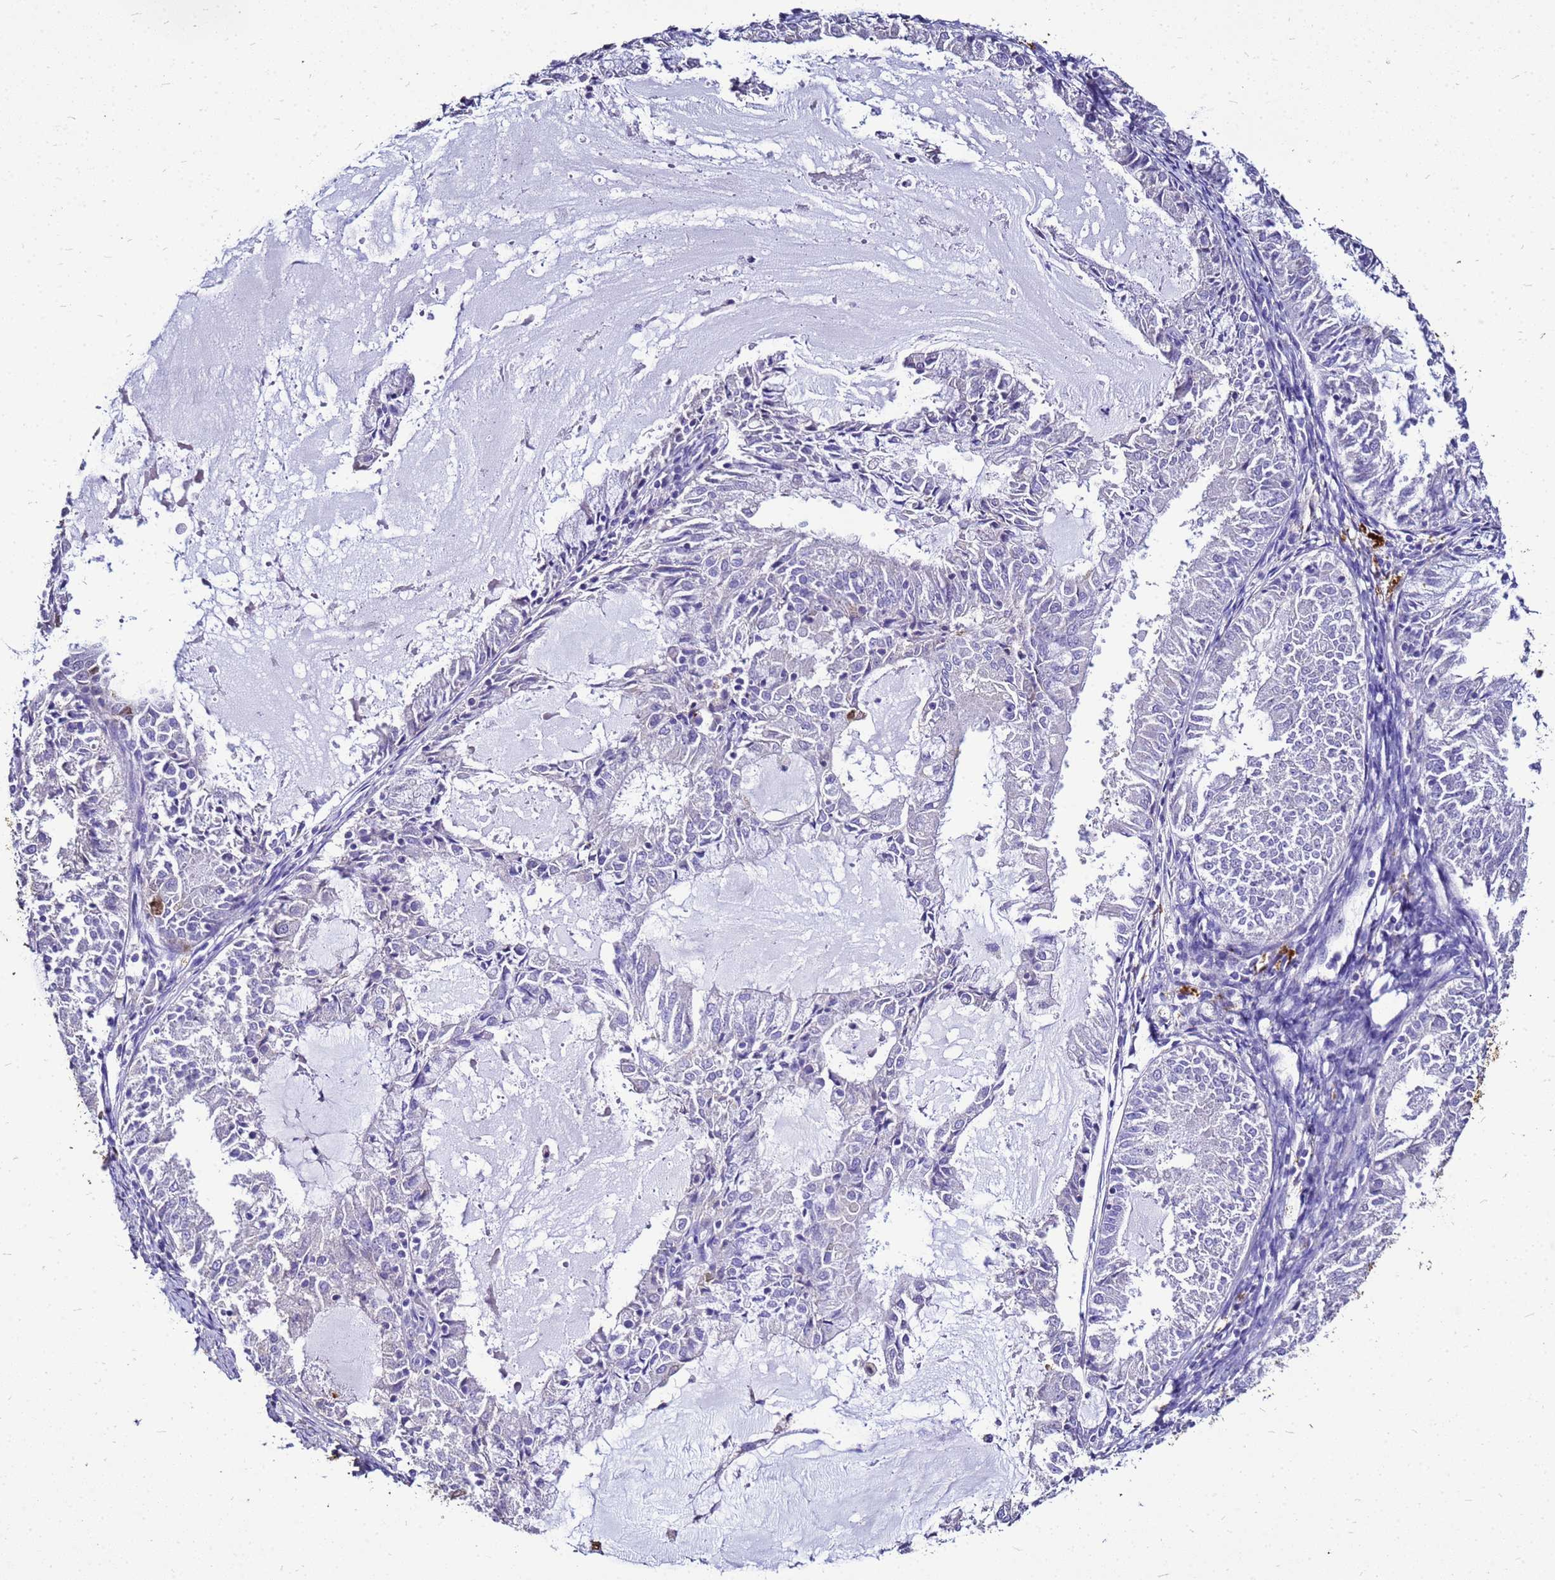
{"staining": {"intensity": "negative", "quantity": "none", "location": "none"}, "tissue": "endometrial cancer", "cell_type": "Tumor cells", "image_type": "cancer", "snomed": [{"axis": "morphology", "description": "Adenocarcinoma, NOS"}, {"axis": "topography", "description": "Endometrium"}], "caption": "High power microscopy micrograph of an immunohistochemistry histopathology image of adenocarcinoma (endometrial), revealing no significant expression in tumor cells.", "gene": "S100A2", "patient": {"sex": "female", "age": 57}}